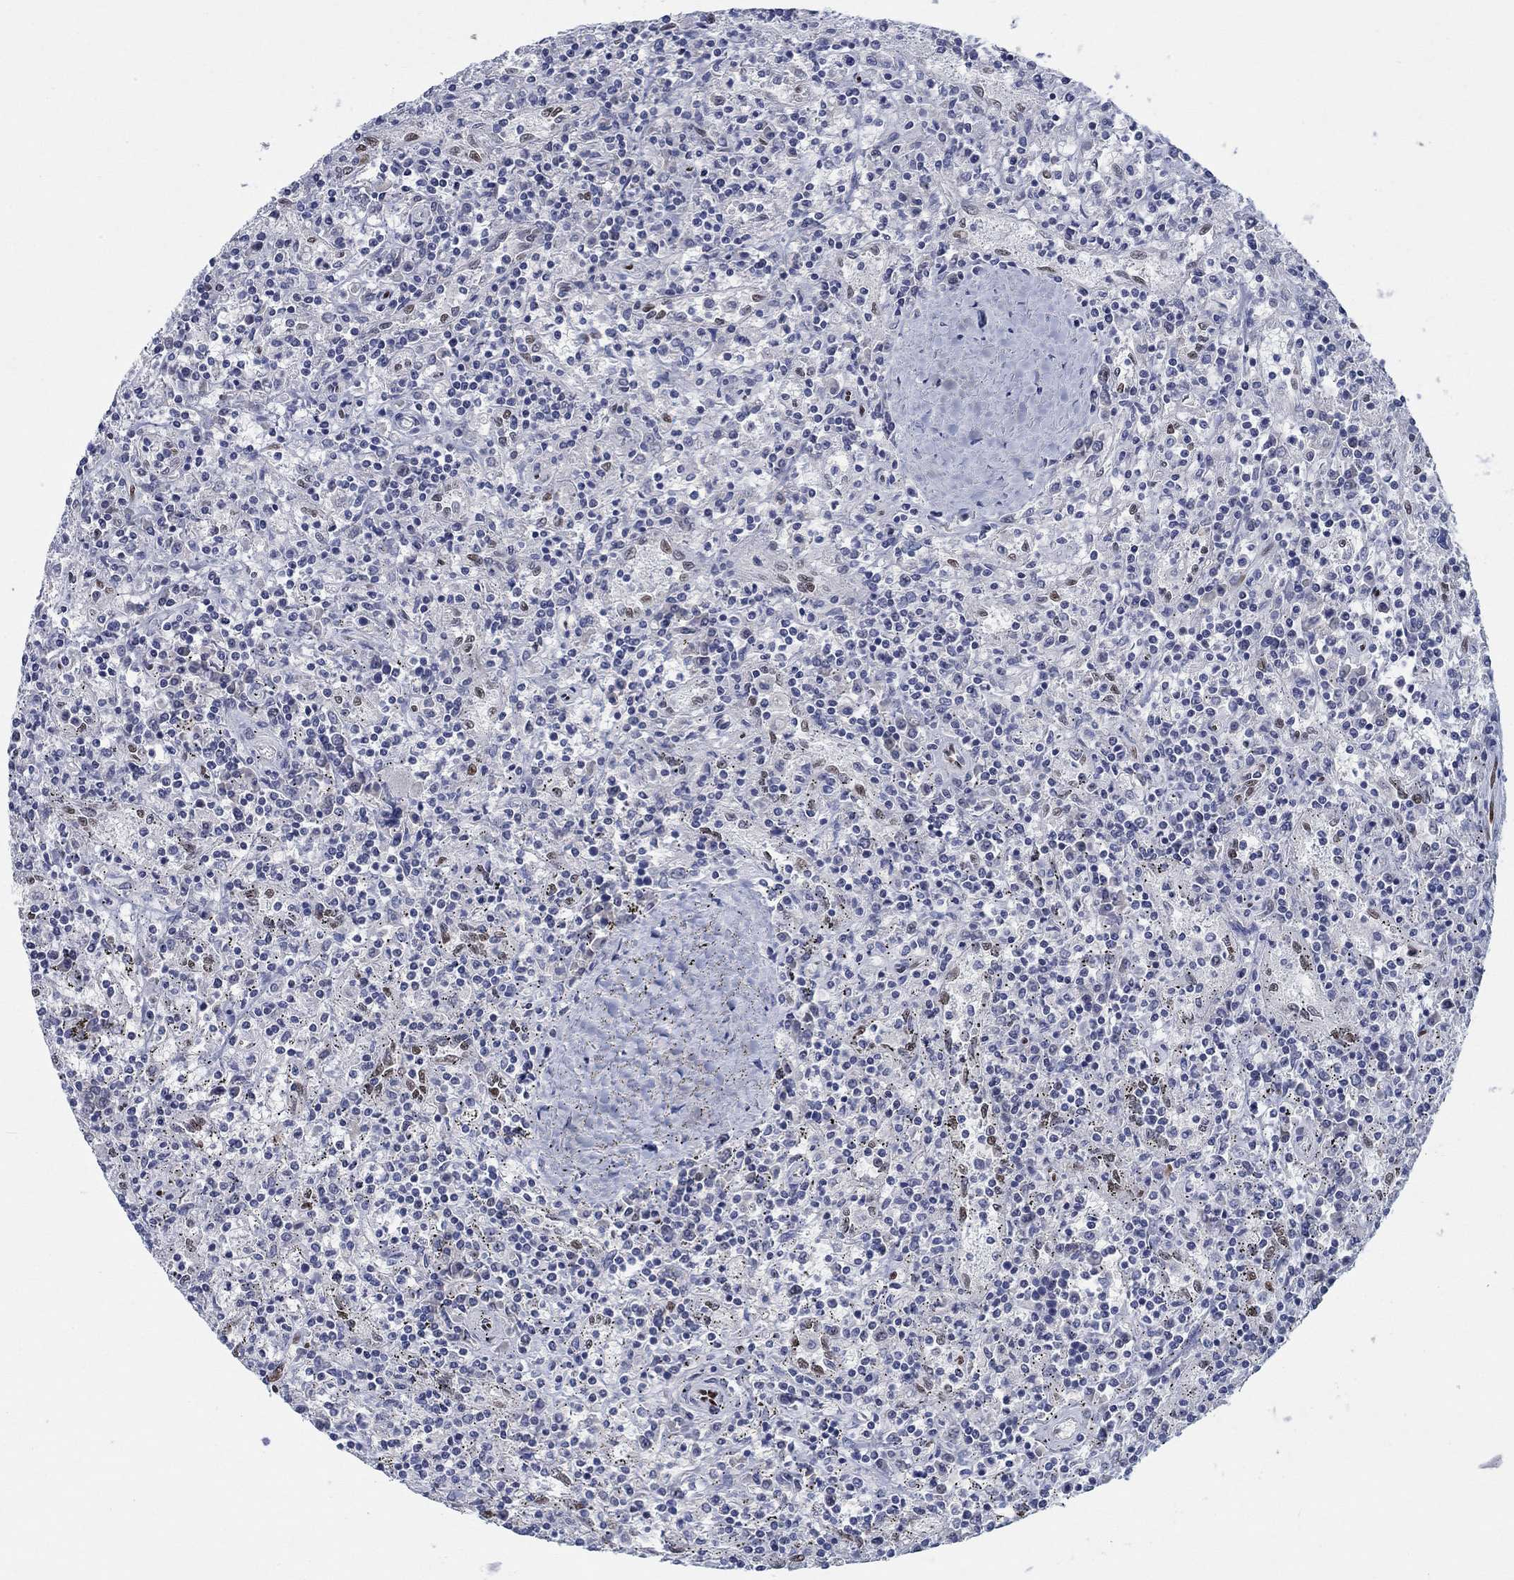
{"staining": {"intensity": "negative", "quantity": "none", "location": "none"}, "tissue": "lymphoma", "cell_type": "Tumor cells", "image_type": "cancer", "snomed": [{"axis": "morphology", "description": "Malignant lymphoma, non-Hodgkin's type, Low grade"}, {"axis": "topography", "description": "Spleen"}], "caption": "Immunohistochemistry image of neoplastic tissue: malignant lymphoma, non-Hodgkin's type (low-grade) stained with DAB displays no significant protein positivity in tumor cells.", "gene": "ZEB1", "patient": {"sex": "male", "age": 62}}